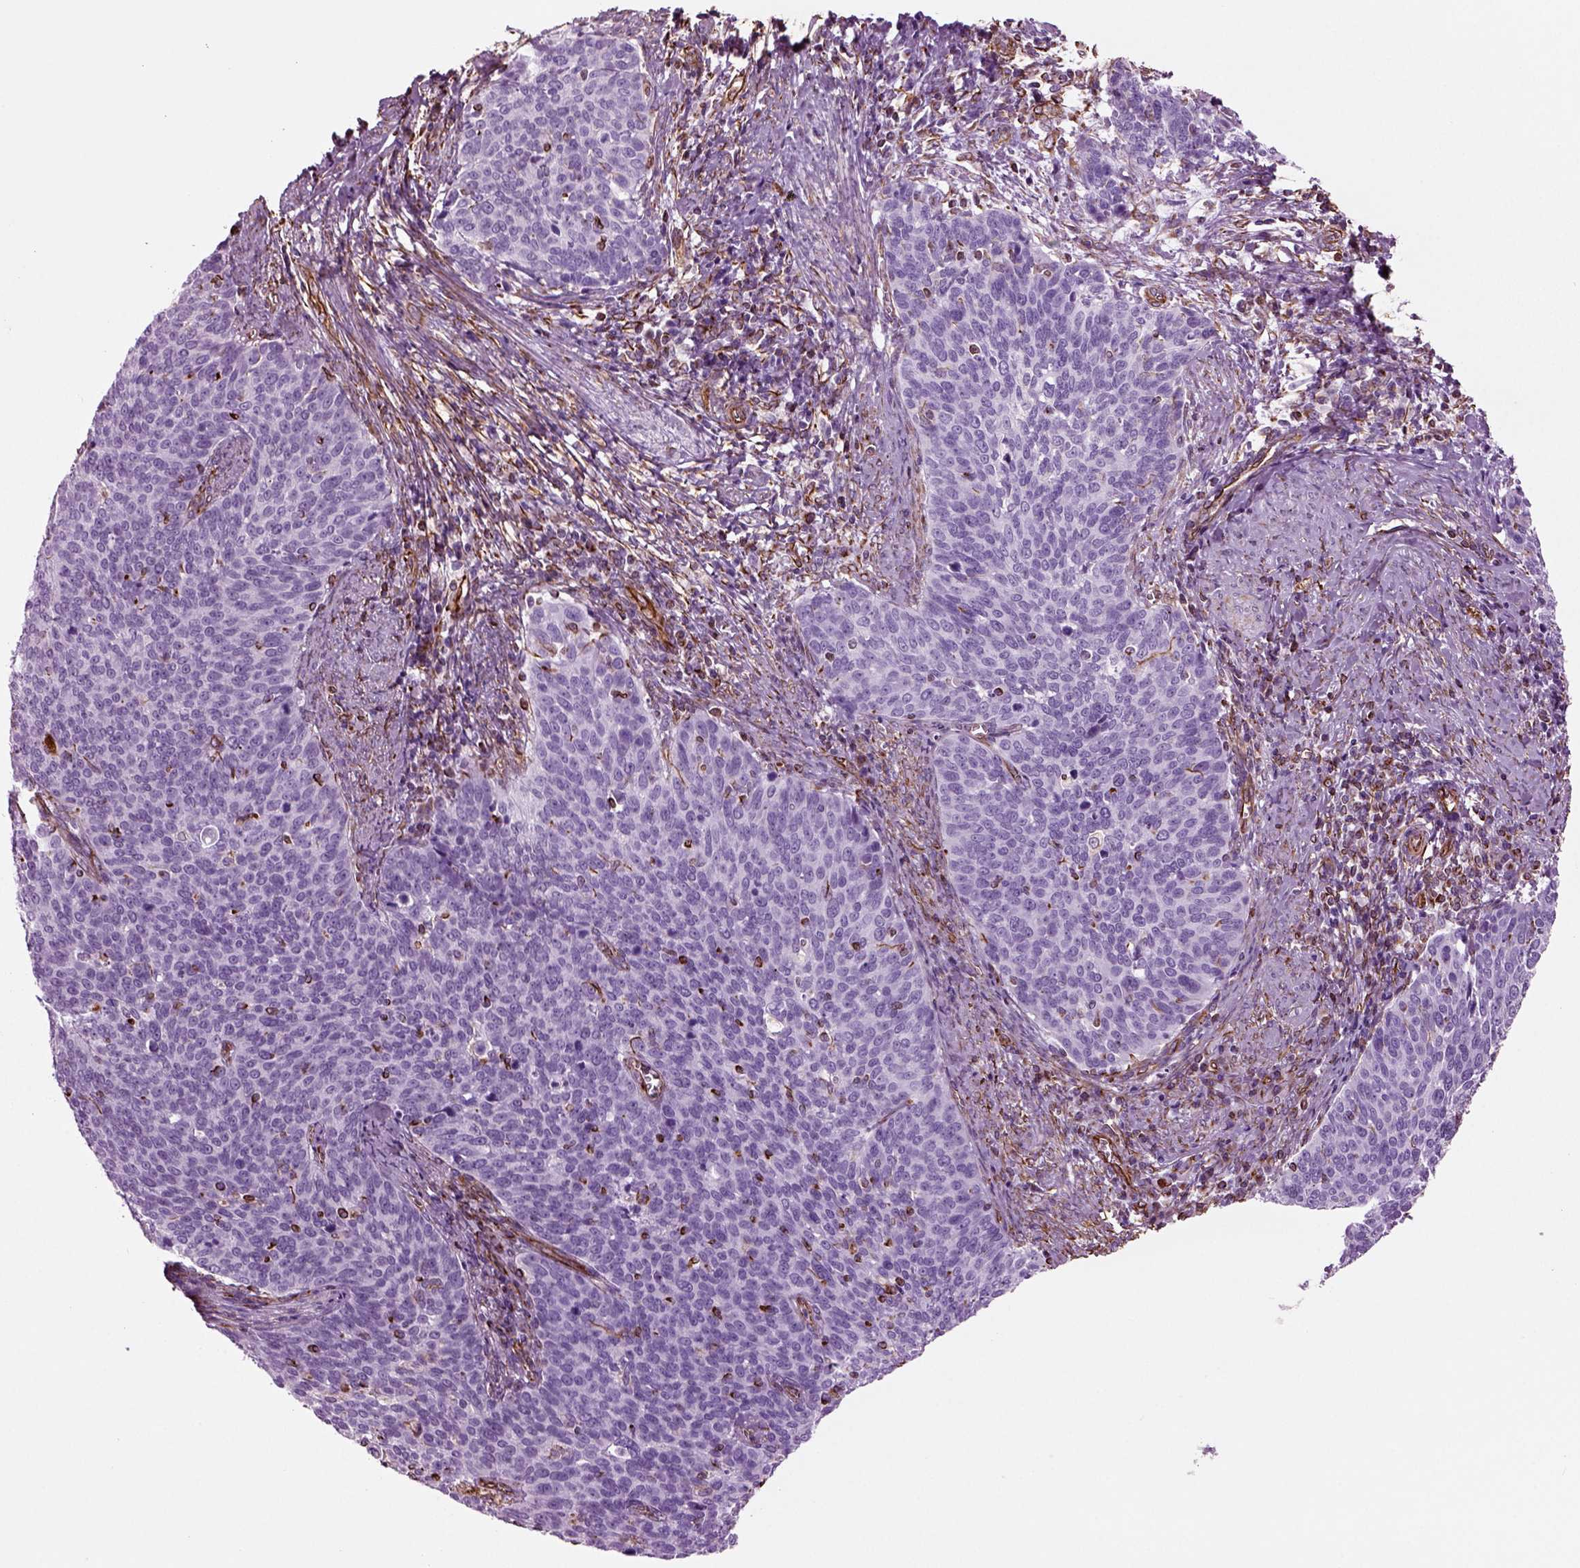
{"staining": {"intensity": "negative", "quantity": "none", "location": "none"}, "tissue": "cervical cancer", "cell_type": "Tumor cells", "image_type": "cancer", "snomed": [{"axis": "morphology", "description": "Normal tissue, NOS"}, {"axis": "morphology", "description": "Squamous cell carcinoma, NOS"}, {"axis": "topography", "description": "Cervix"}], "caption": "Cervical cancer was stained to show a protein in brown. There is no significant expression in tumor cells.", "gene": "ACER3", "patient": {"sex": "female", "age": 39}}